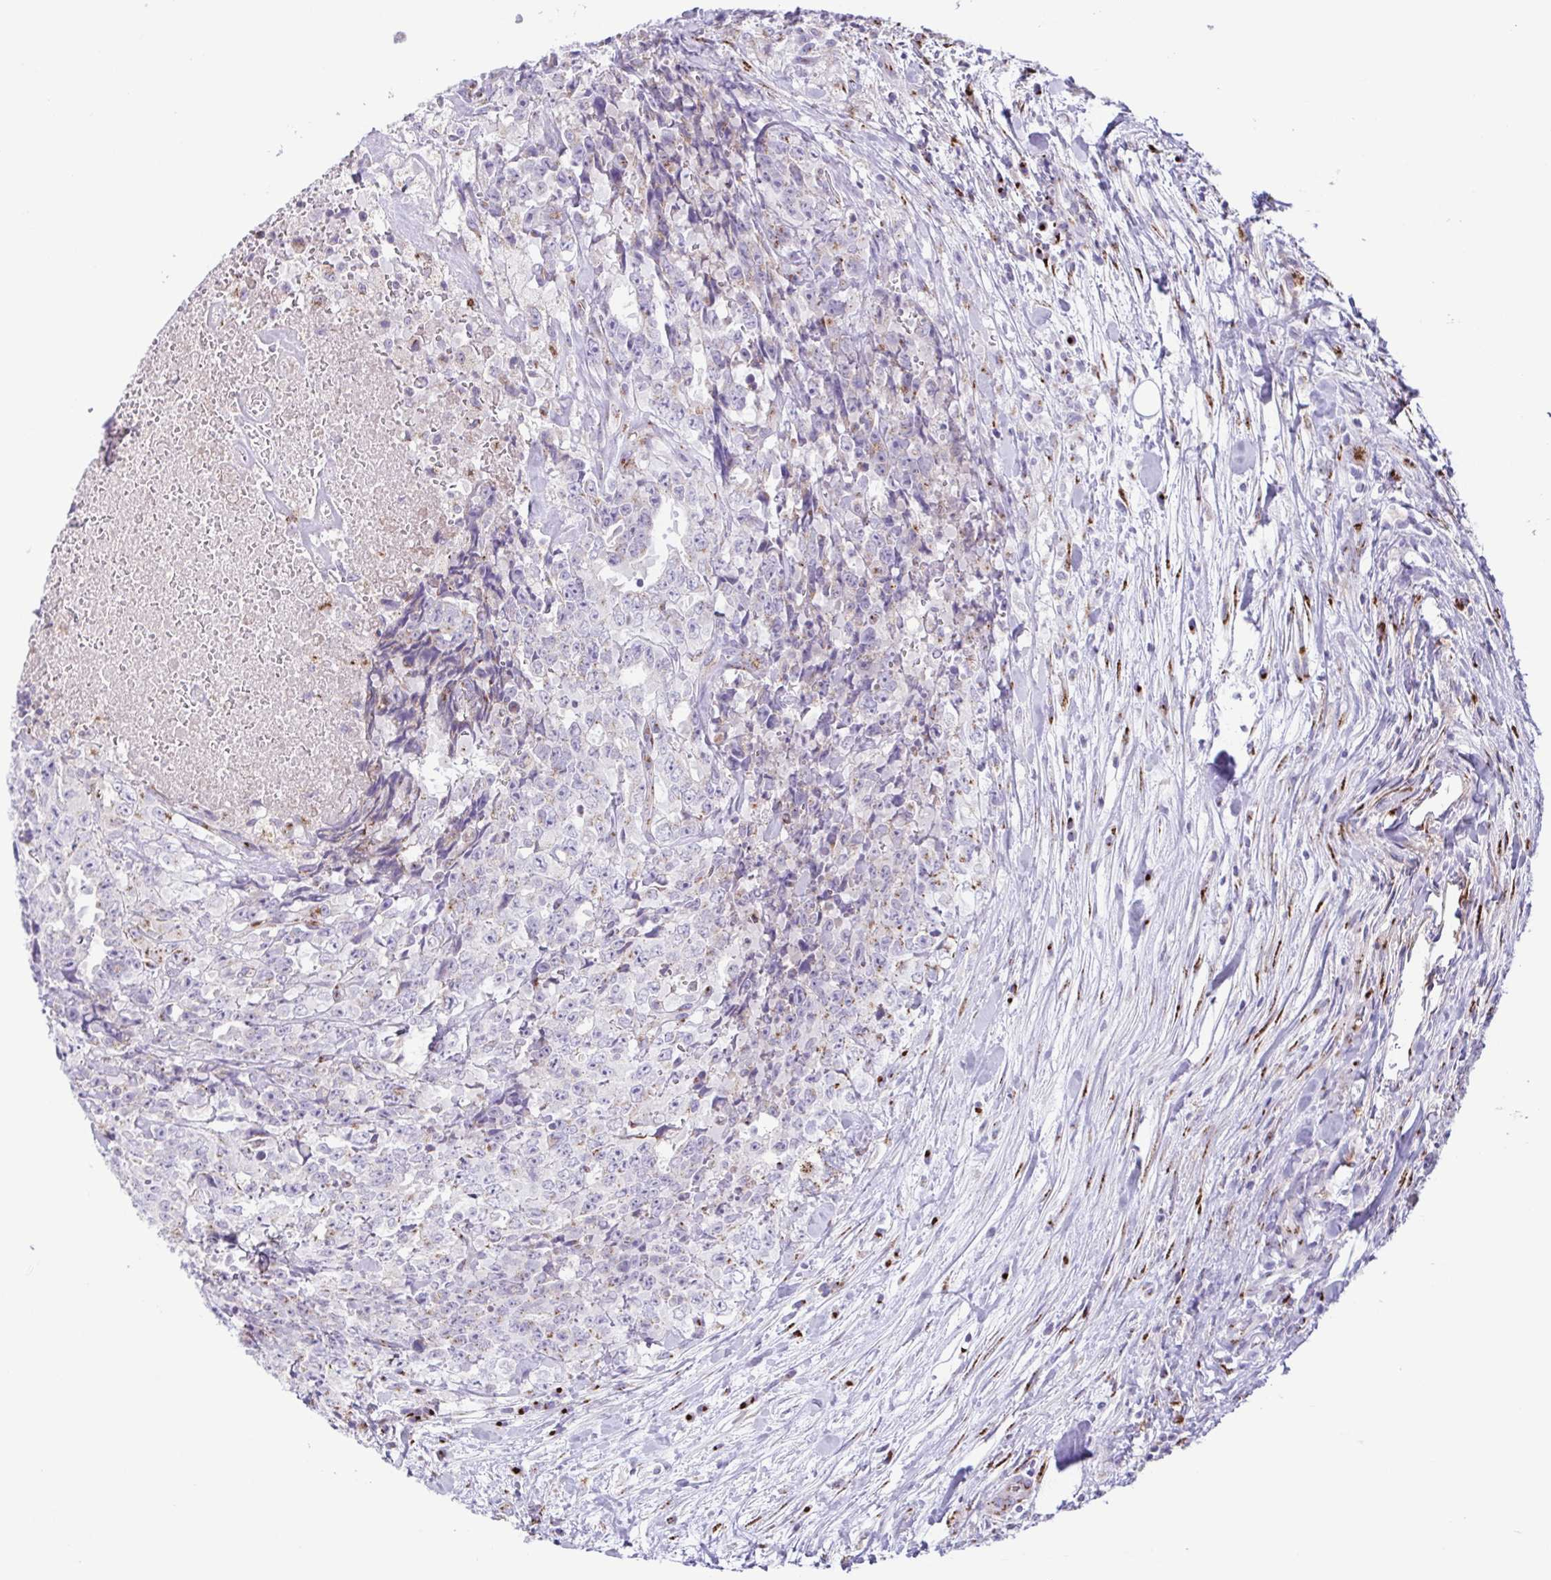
{"staining": {"intensity": "moderate", "quantity": "<25%", "location": "cytoplasmic/membranous"}, "tissue": "testis cancer", "cell_type": "Tumor cells", "image_type": "cancer", "snomed": [{"axis": "morphology", "description": "Carcinoma, Embryonal, NOS"}, {"axis": "topography", "description": "Testis"}], "caption": "Immunohistochemistry of human testis embryonal carcinoma exhibits low levels of moderate cytoplasmic/membranous positivity in about <25% of tumor cells.", "gene": "COL17A1", "patient": {"sex": "male", "age": 24}}